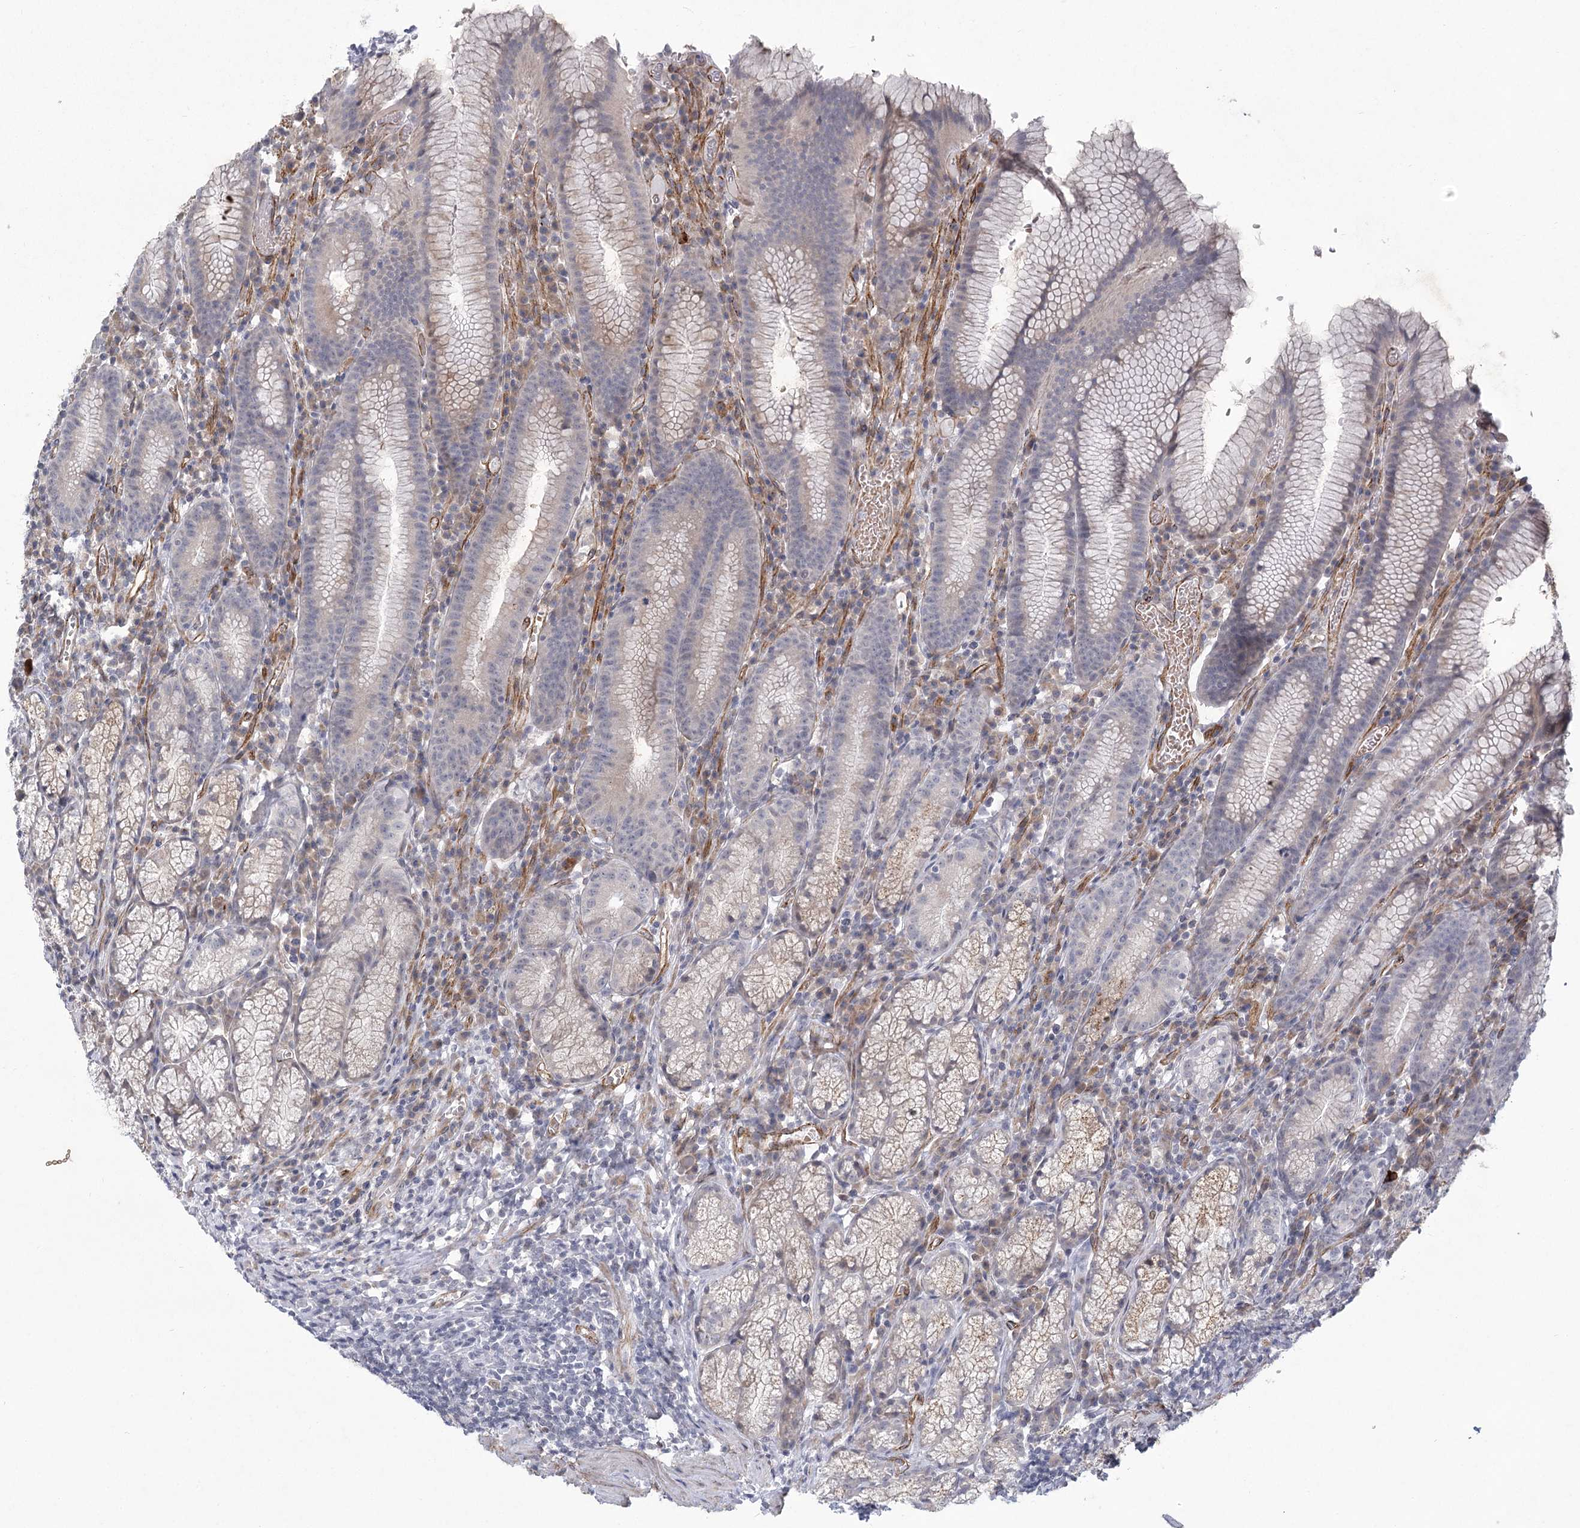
{"staining": {"intensity": "weak", "quantity": "25%-75%", "location": "cytoplasmic/membranous"}, "tissue": "stomach", "cell_type": "Glandular cells", "image_type": "normal", "snomed": [{"axis": "morphology", "description": "Normal tissue, NOS"}, {"axis": "topography", "description": "Stomach"}], "caption": "Protein staining displays weak cytoplasmic/membranous positivity in approximately 25%-75% of glandular cells in unremarkable stomach. The staining is performed using DAB (3,3'-diaminobenzidine) brown chromogen to label protein expression. The nuclei are counter-stained blue using hematoxylin.", "gene": "MEPE", "patient": {"sex": "male", "age": 55}}